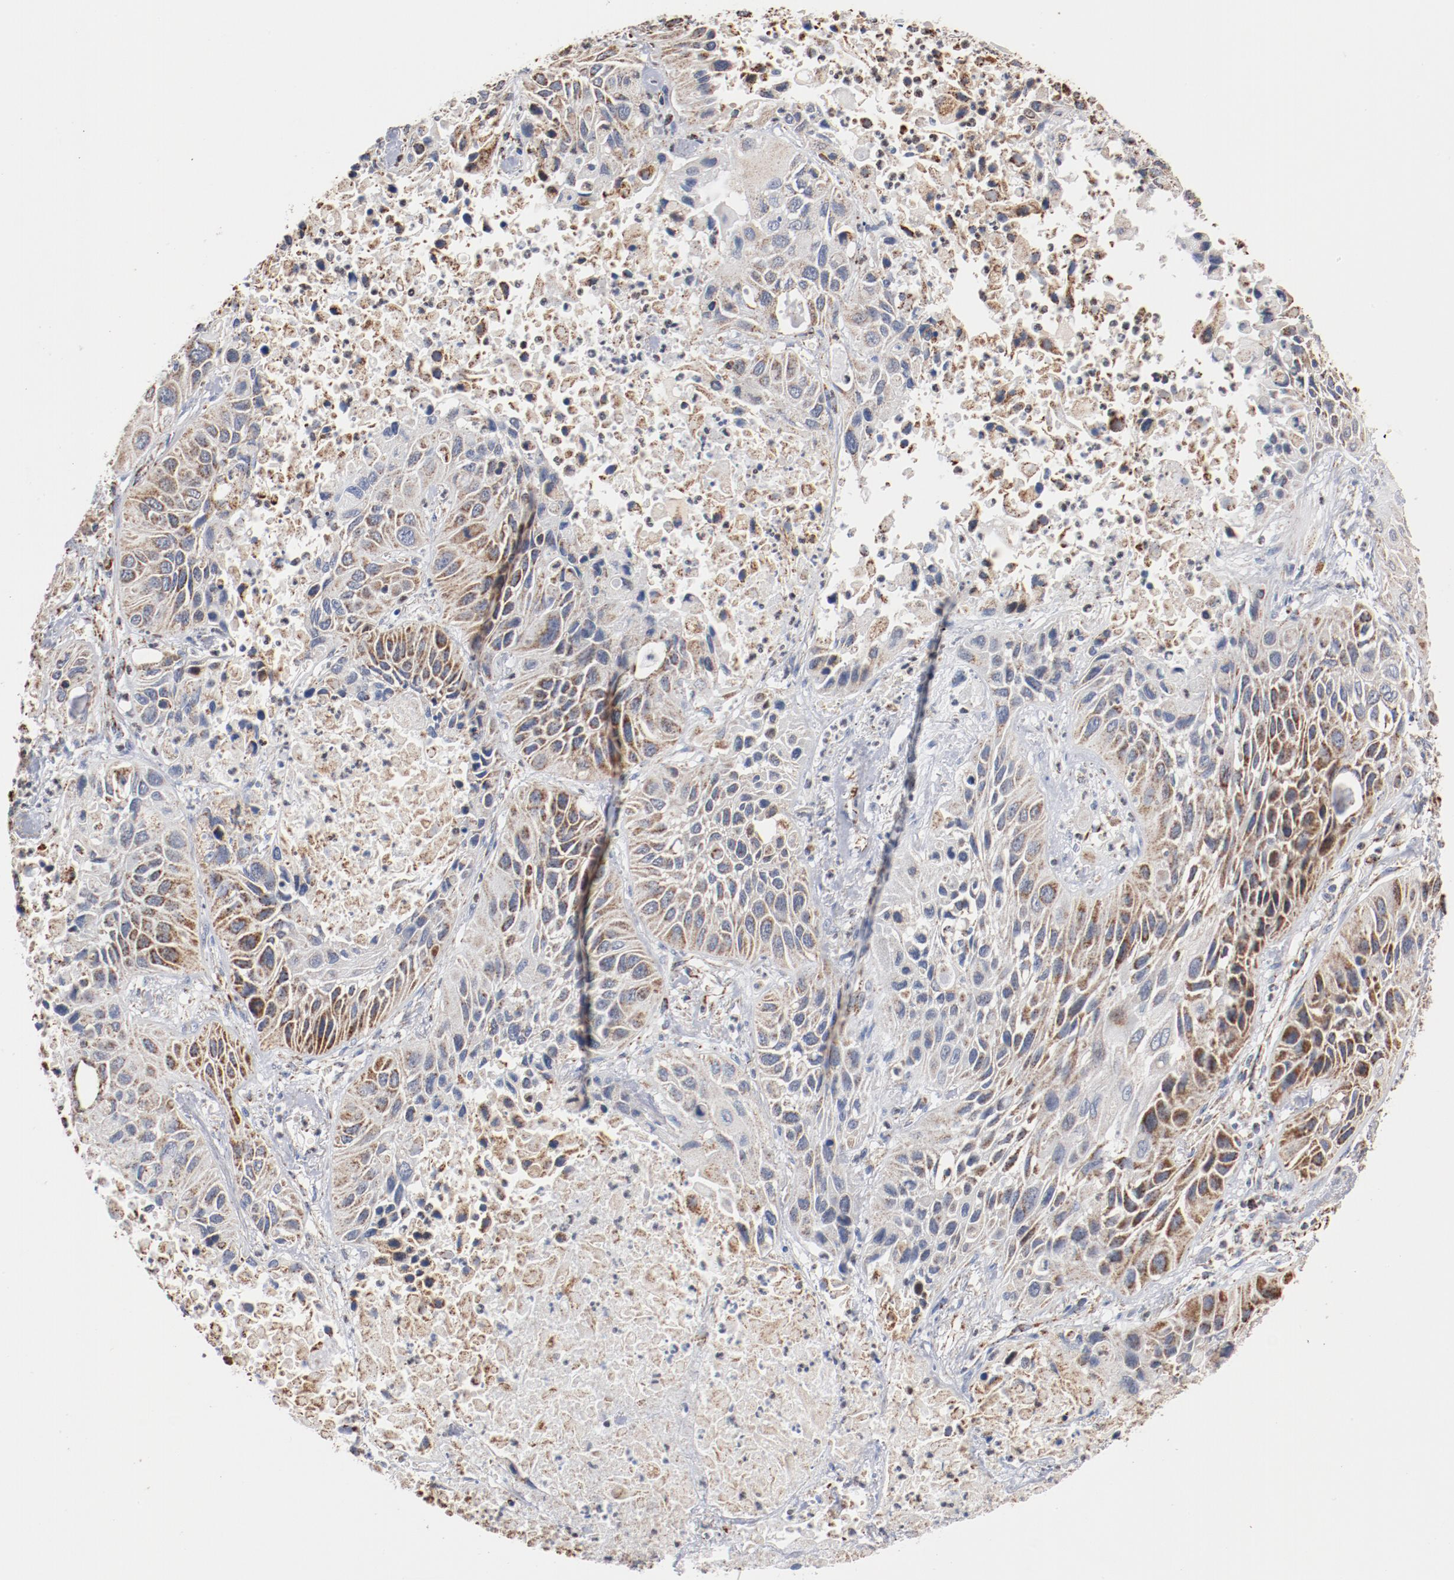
{"staining": {"intensity": "strong", "quantity": "25%-75%", "location": "cytoplasmic/membranous"}, "tissue": "lung cancer", "cell_type": "Tumor cells", "image_type": "cancer", "snomed": [{"axis": "morphology", "description": "Squamous cell carcinoma, NOS"}, {"axis": "topography", "description": "Lung"}], "caption": "A high amount of strong cytoplasmic/membranous expression is identified in approximately 25%-75% of tumor cells in lung squamous cell carcinoma tissue. (Brightfield microscopy of DAB IHC at high magnification).", "gene": "NDUFS4", "patient": {"sex": "female", "age": 76}}